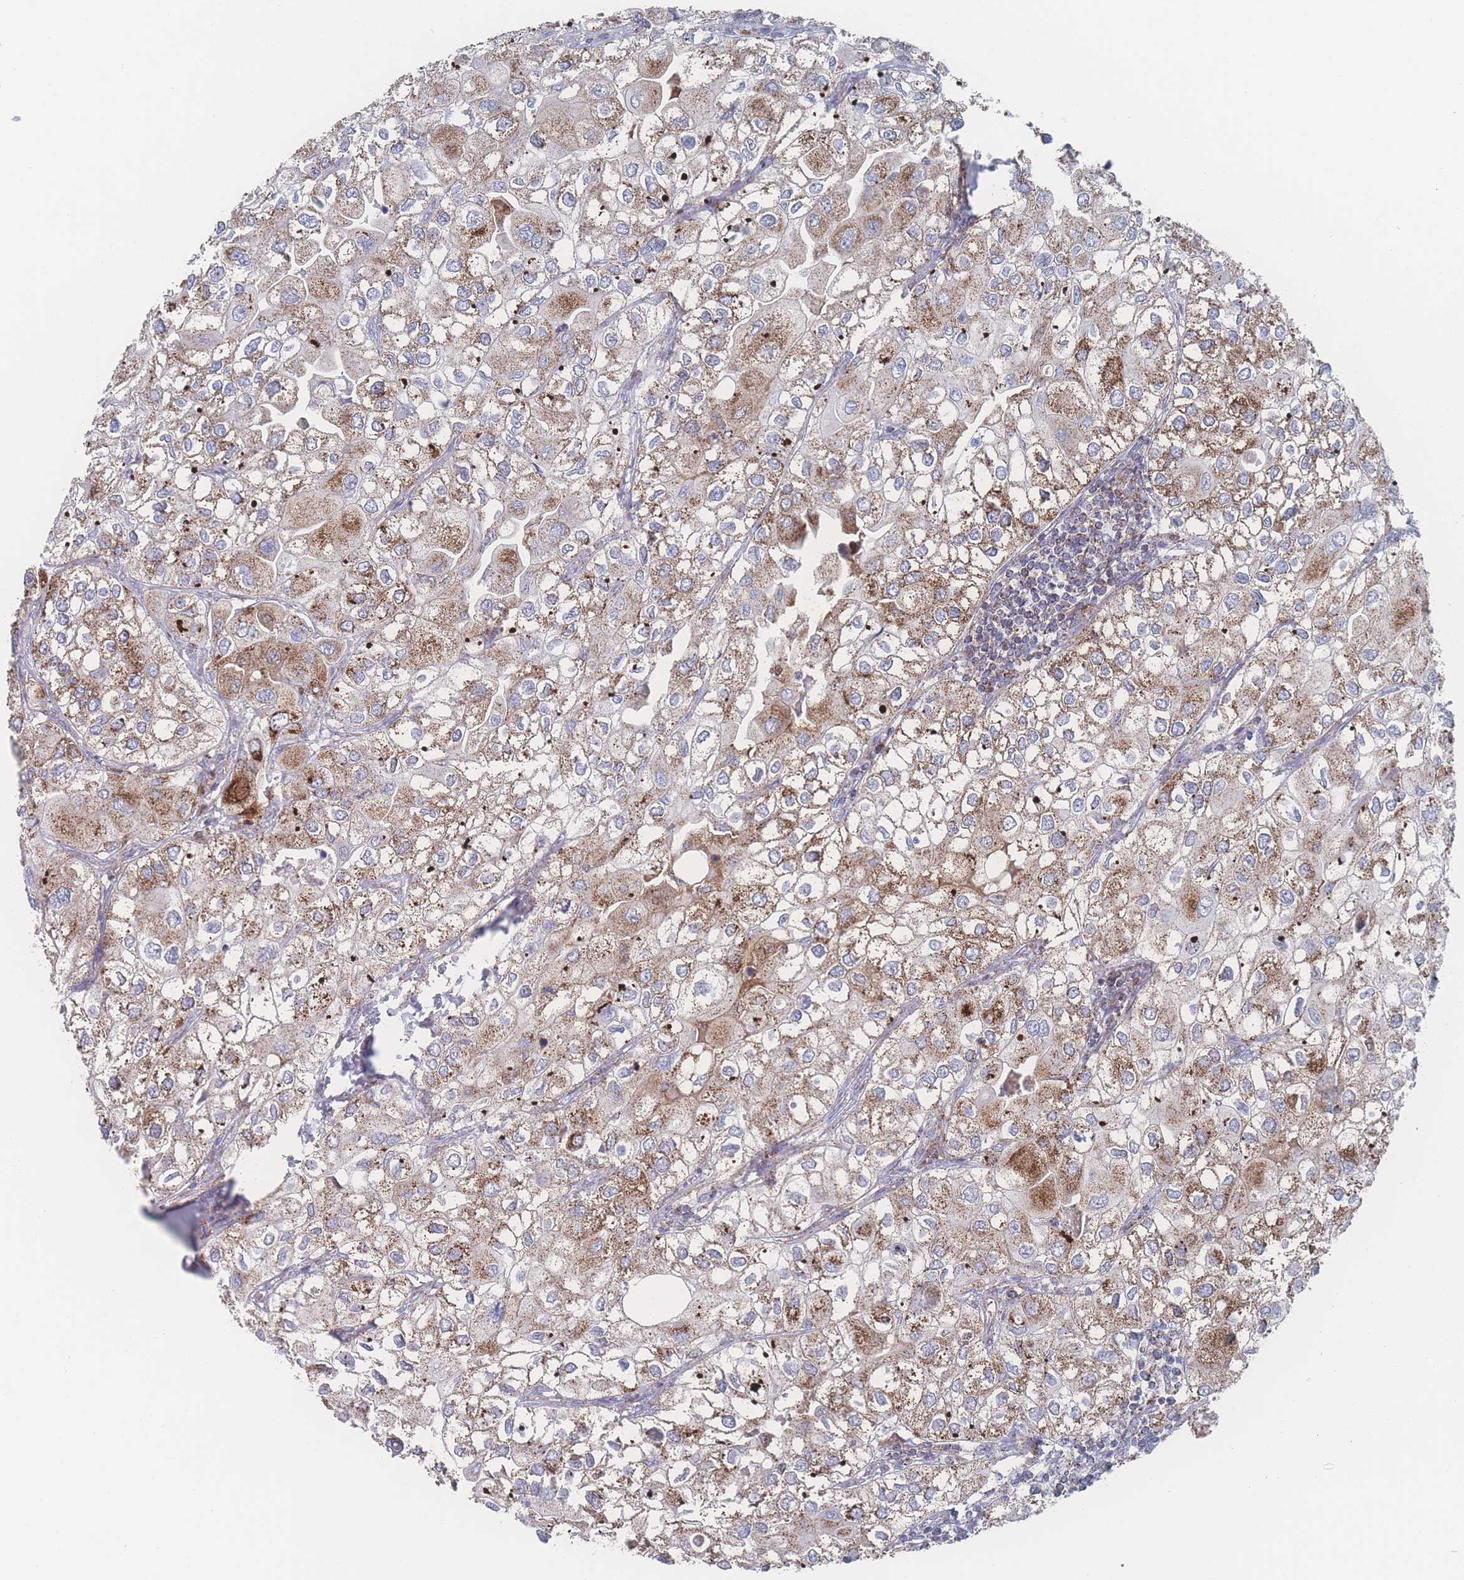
{"staining": {"intensity": "moderate", "quantity": ">75%", "location": "cytoplasmic/membranous"}, "tissue": "urothelial cancer", "cell_type": "Tumor cells", "image_type": "cancer", "snomed": [{"axis": "morphology", "description": "Urothelial carcinoma, High grade"}, {"axis": "topography", "description": "Urinary bladder"}], "caption": "Immunohistochemical staining of human high-grade urothelial carcinoma exhibits medium levels of moderate cytoplasmic/membranous staining in approximately >75% of tumor cells.", "gene": "PEX14", "patient": {"sex": "male", "age": 64}}